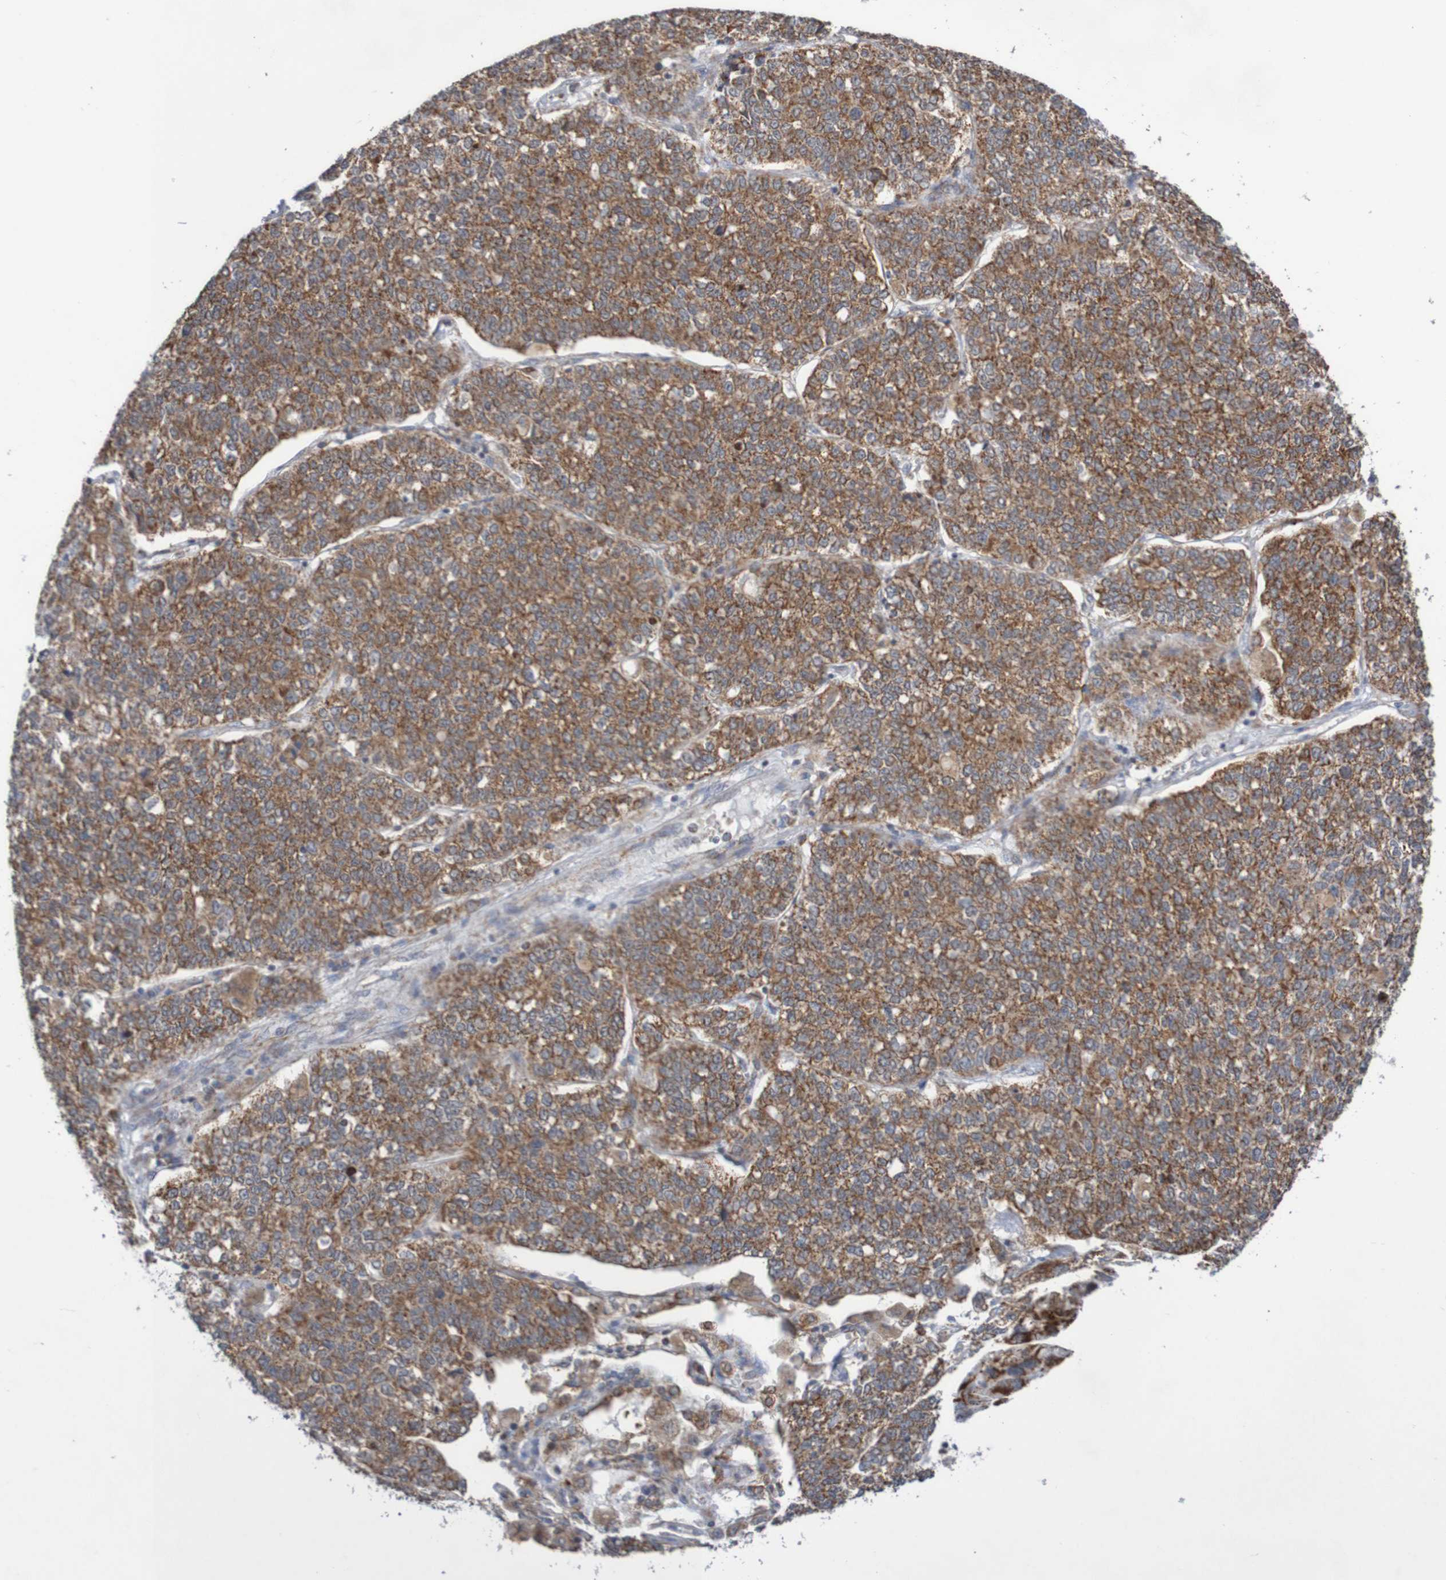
{"staining": {"intensity": "strong", "quantity": ">75%", "location": "cytoplasmic/membranous"}, "tissue": "lung cancer", "cell_type": "Tumor cells", "image_type": "cancer", "snomed": [{"axis": "morphology", "description": "Adenocarcinoma, NOS"}, {"axis": "topography", "description": "Lung"}], "caption": "Immunohistochemistry (IHC) of lung adenocarcinoma reveals high levels of strong cytoplasmic/membranous expression in approximately >75% of tumor cells.", "gene": "DVL1", "patient": {"sex": "male", "age": 49}}